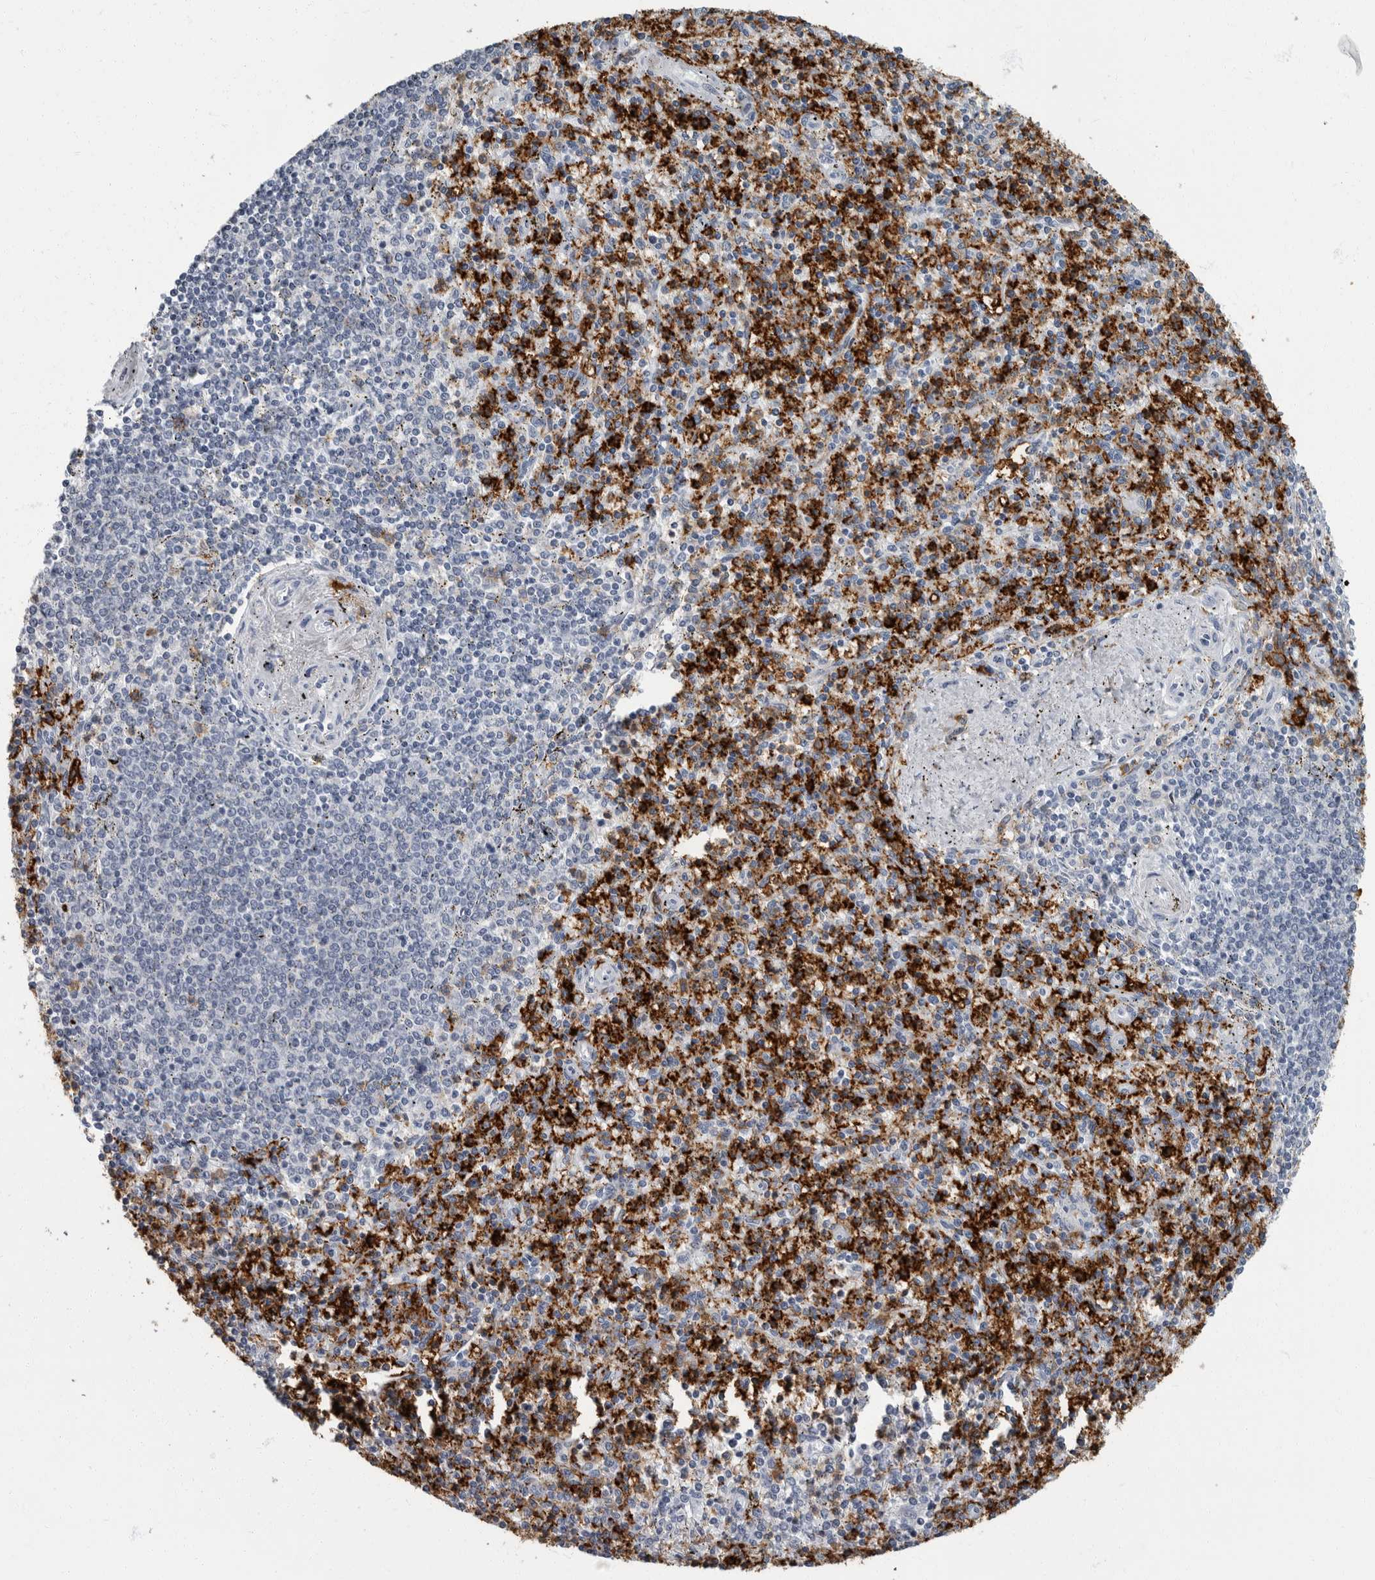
{"staining": {"intensity": "strong", "quantity": "25%-75%", "location": "cytoplasmic/membranous"}, "tissue": "spleen", "cell_type": "Cells in red pulp", "image_type": "normal", "snomed": [{"axis": "morphology", "description": "Normal tissue, NOS"}, {"axis": "topography", "description": "Spleen"}], "caption": "Spleen stained for a protein demonstrates strong cytoplasmic/membranous positivity in cells in red pulp. Nuclei are stained in blue.", "gene": "FCER1G", "patient": {"sex": "male", "age": 72}}